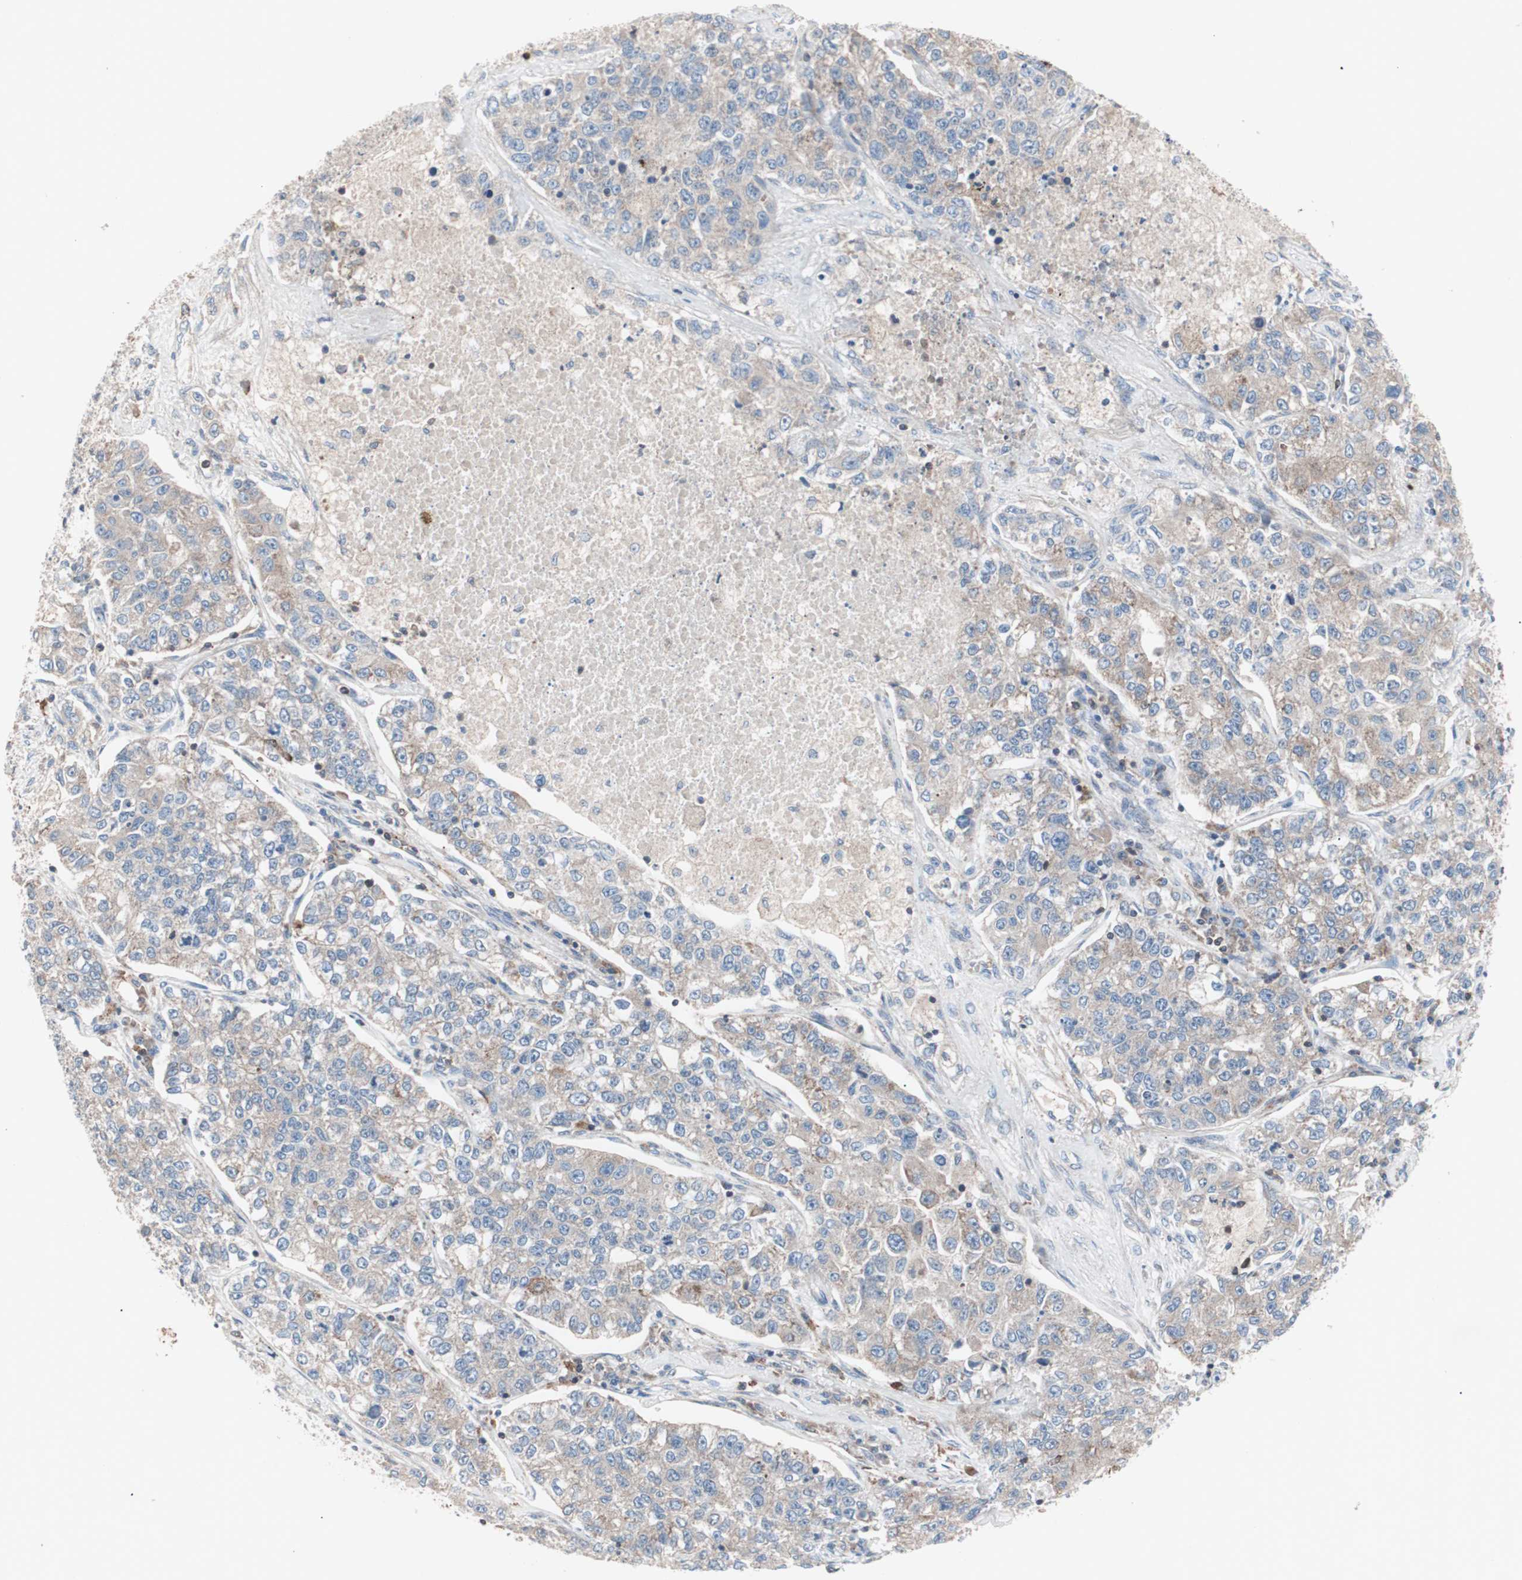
{"staining": {"intensity": "weak", "quantity": ">75%", "location": "cytoplasmic/membranous"}, "tissue": "lung cancer", "cell_type": "Tumor cells", "image_type": "cancer", "snomed": [{"axis": "morphology", "description": "Adenocarcinoma, NOS"}, {"axis": "topography", "description": "Lung"}], "caption": "IHC (DAB) staining of human adenocarcinoma (lung) displays weak cytoplasmic/membranous protein positivity in approximately >75% of tumor cells.", "gene": "PIK3R1", "patient": {"sex": "male", "age": 49}}